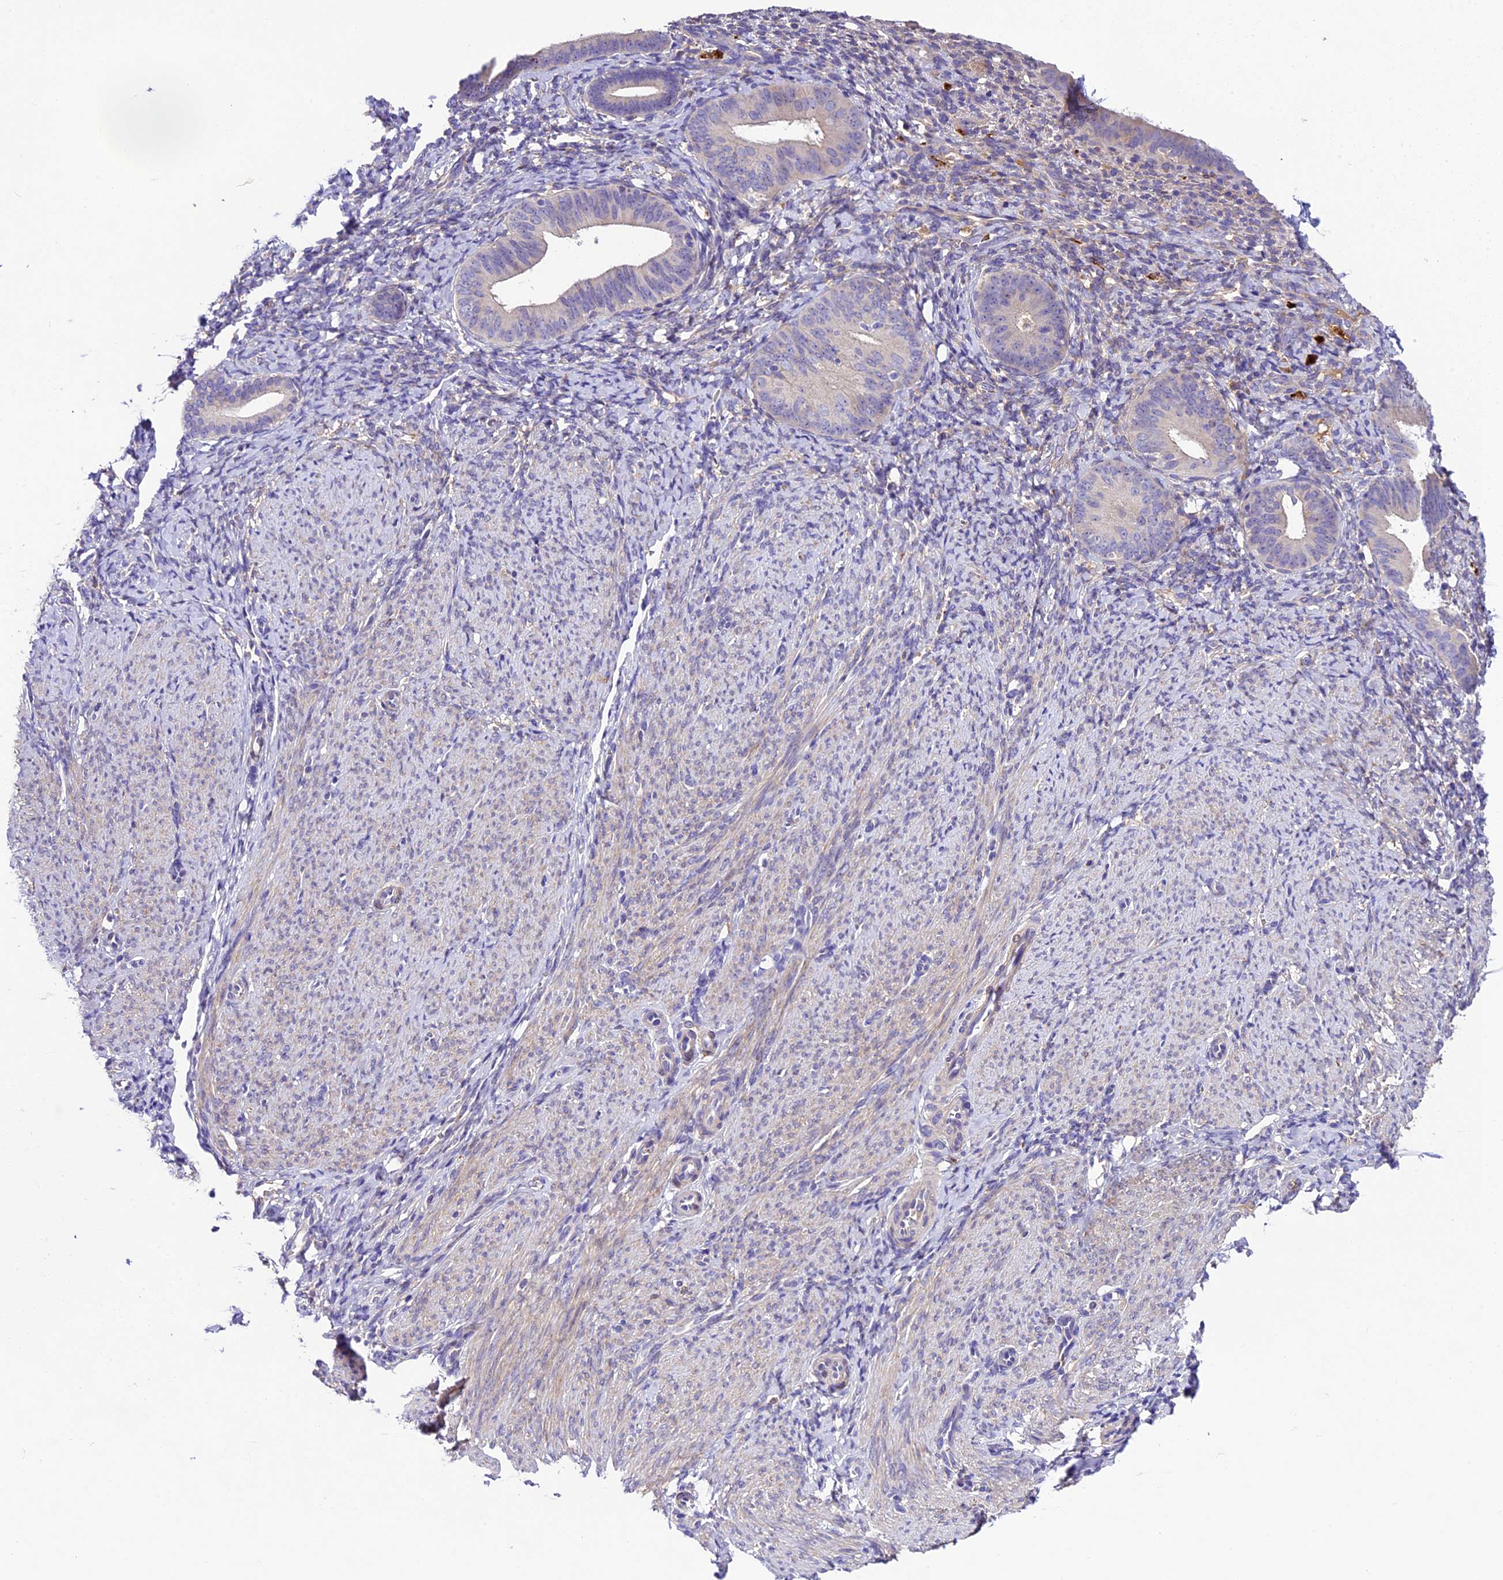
{"staining": {"intensity": "negative", "quantity": "none", "location": "none"}, "tissue": "endometrium", "cell_type": "Cells in endometrial stroma", "image_type": "normal", "snomed": [{"axis": "morphology", "description": "Normal tissue, NOS"}, {"axis": "topography", "description": "Endometrium"}], "caption": "This photomicrograph is of normal endometrium stained with immunohistochemistry (IHC) to label a protein in brown with the nuclei are counter-stained blue. There is no expression in cells in endometrial stroma. Brightfield microscopy of immunohistochemistry stained with DAB (brown) and hematoxylin (blue), captured at high magnification.", "gene": "CILP2", "patient": {"sex": "female", "age": 65}}